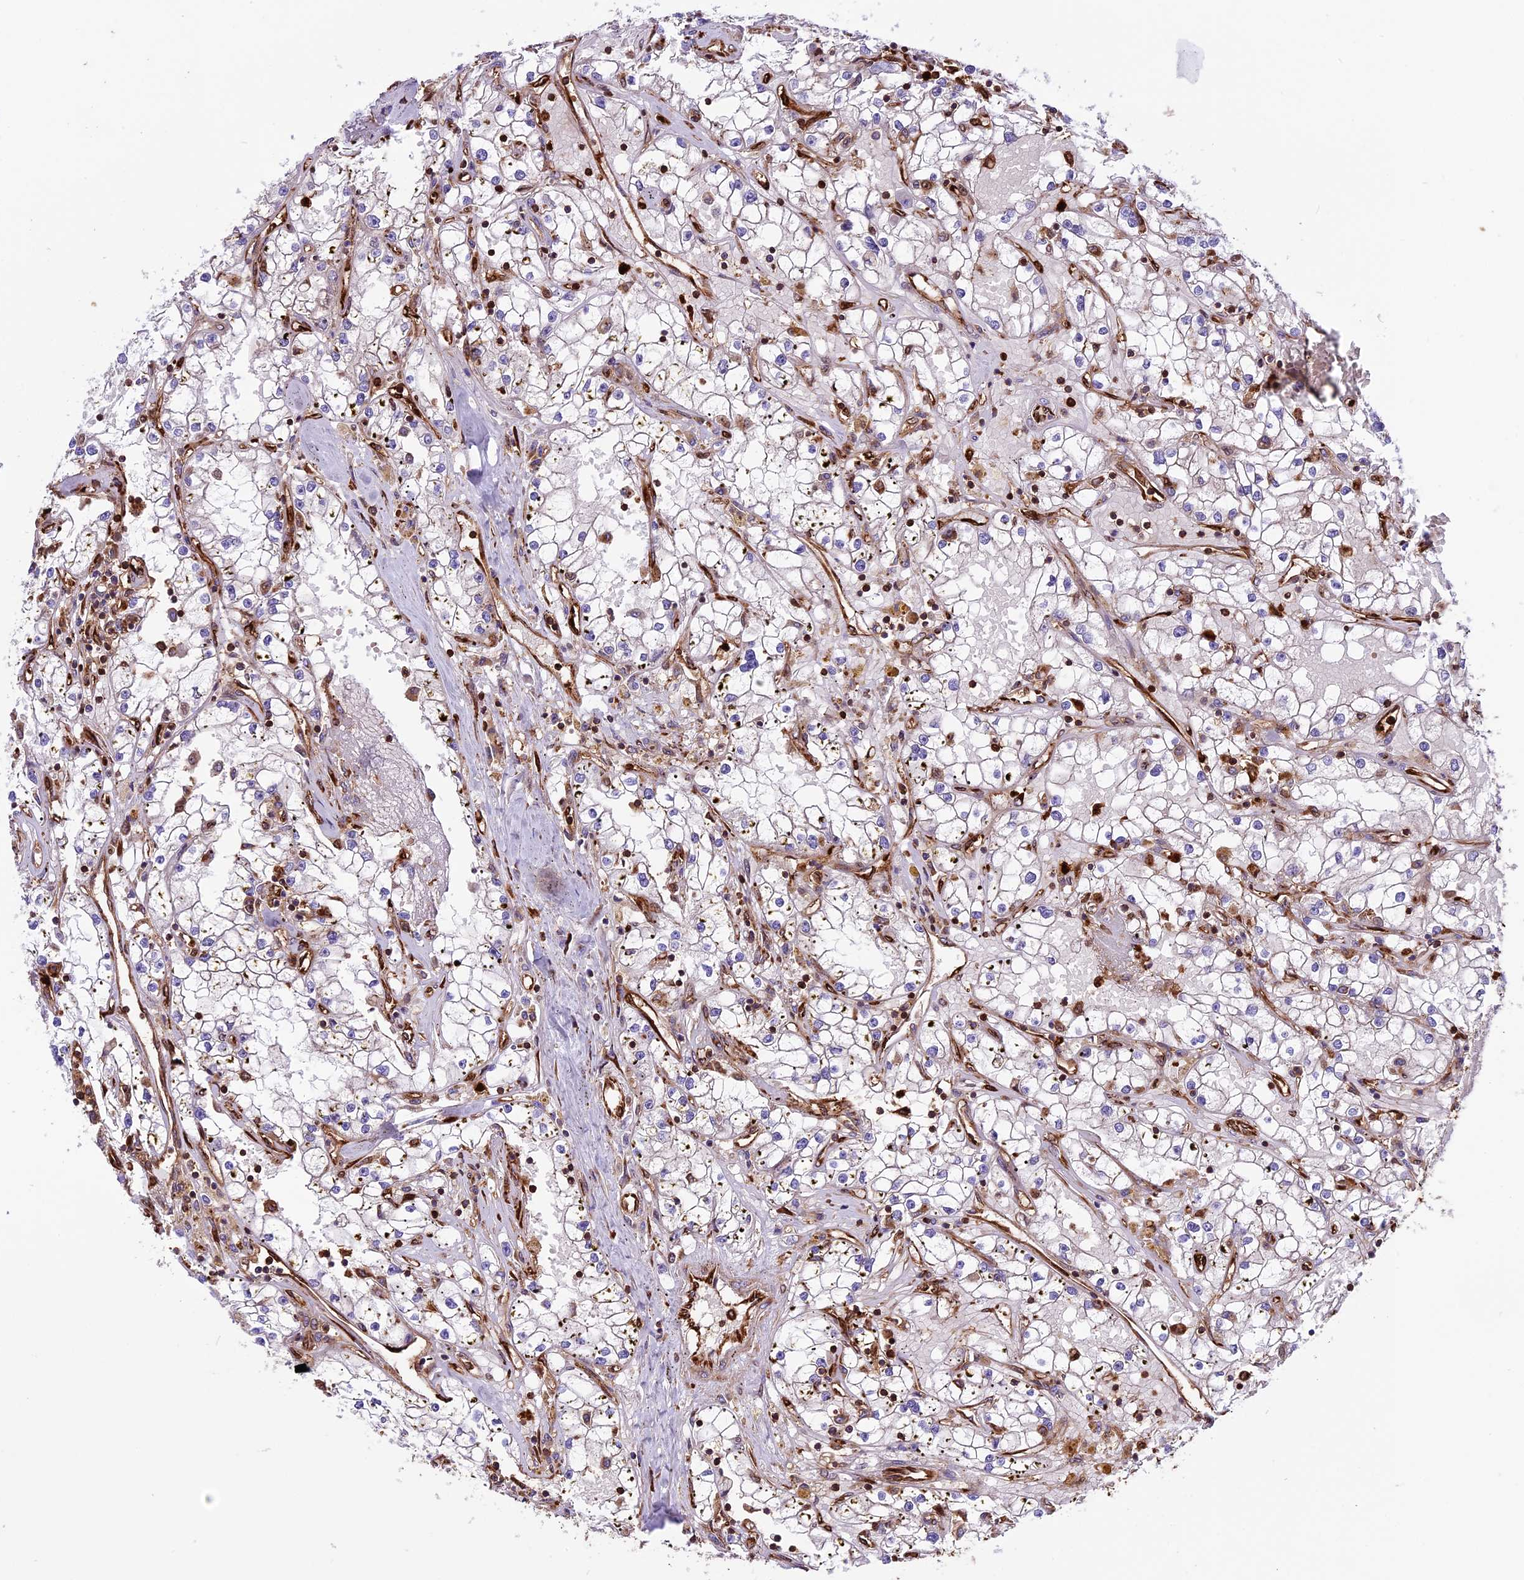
{"staining": {"intensity": "negative", "quantity": "none", "location": "none"}, "tissue": "renal cancer", "cell_type": "Tumor cells", "image_type": "cancer", "snomed": [{"axis": "morphology", "description": "Adenocarcinoma, NOS"}, {"axis": "topography", "description": "Kidney"}], "caption": "Tumor cells are negative for protein expression in human renal adenocarcinoma. (Brightfield microscopy of DAB IHC at high magnification).", "gene": "CD99L2", "patient": {"sex": "male", "age": 56}}